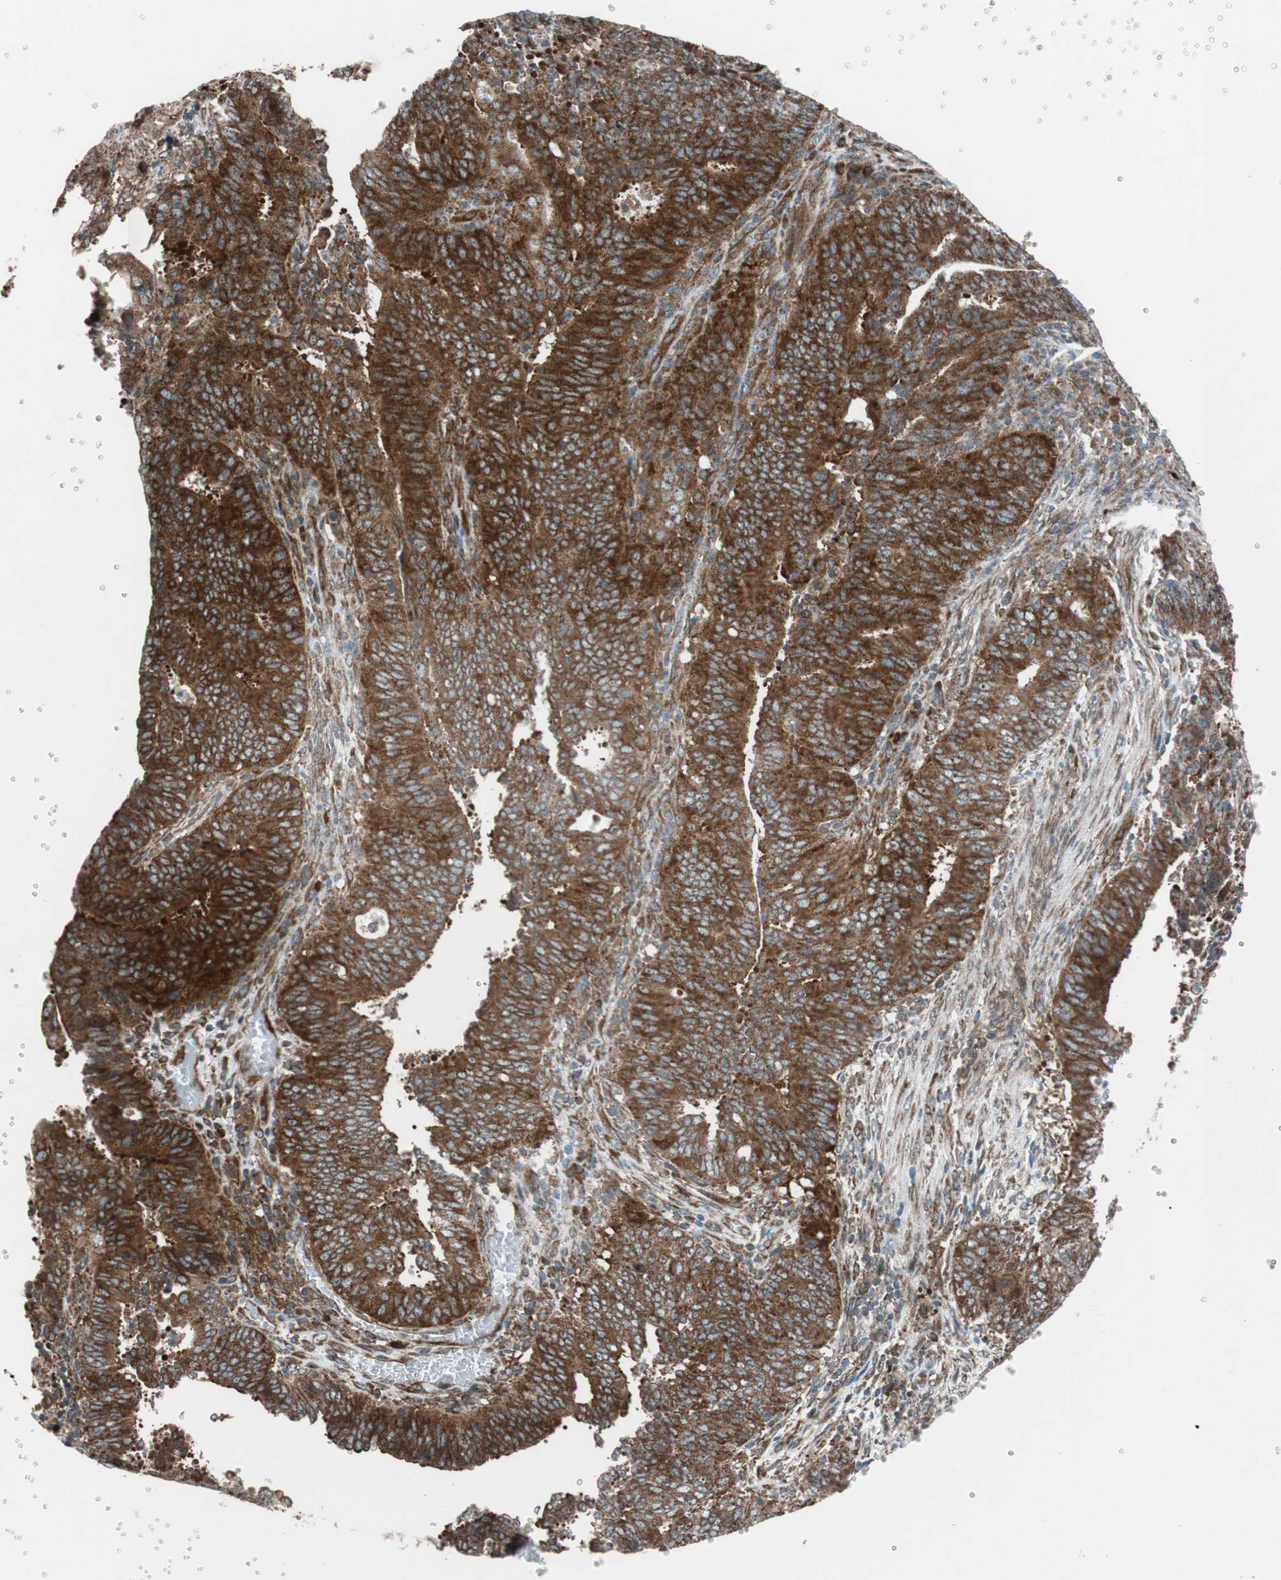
{"staining": {"intensity": "strong", "quantity": ">75%", "location": "cytoplasmic/membranous"}, "tissue": "cervical cancer", "cell_type": "Tumor cells", "image_type": "cancer", "snomed": [{"axis": "morphology", "description": "Adenocarcinoma, NOS"}, {"axis": "topography", "description": "Cervix"}], "caption": "Immunohistochemical staining of human cervical cancer shows high levels of strong cytoplasmic/membranous protein staining in about >75% of tumor cells.", "gene": "CCL14", "patient": {"sex": "female", "age": 44}}